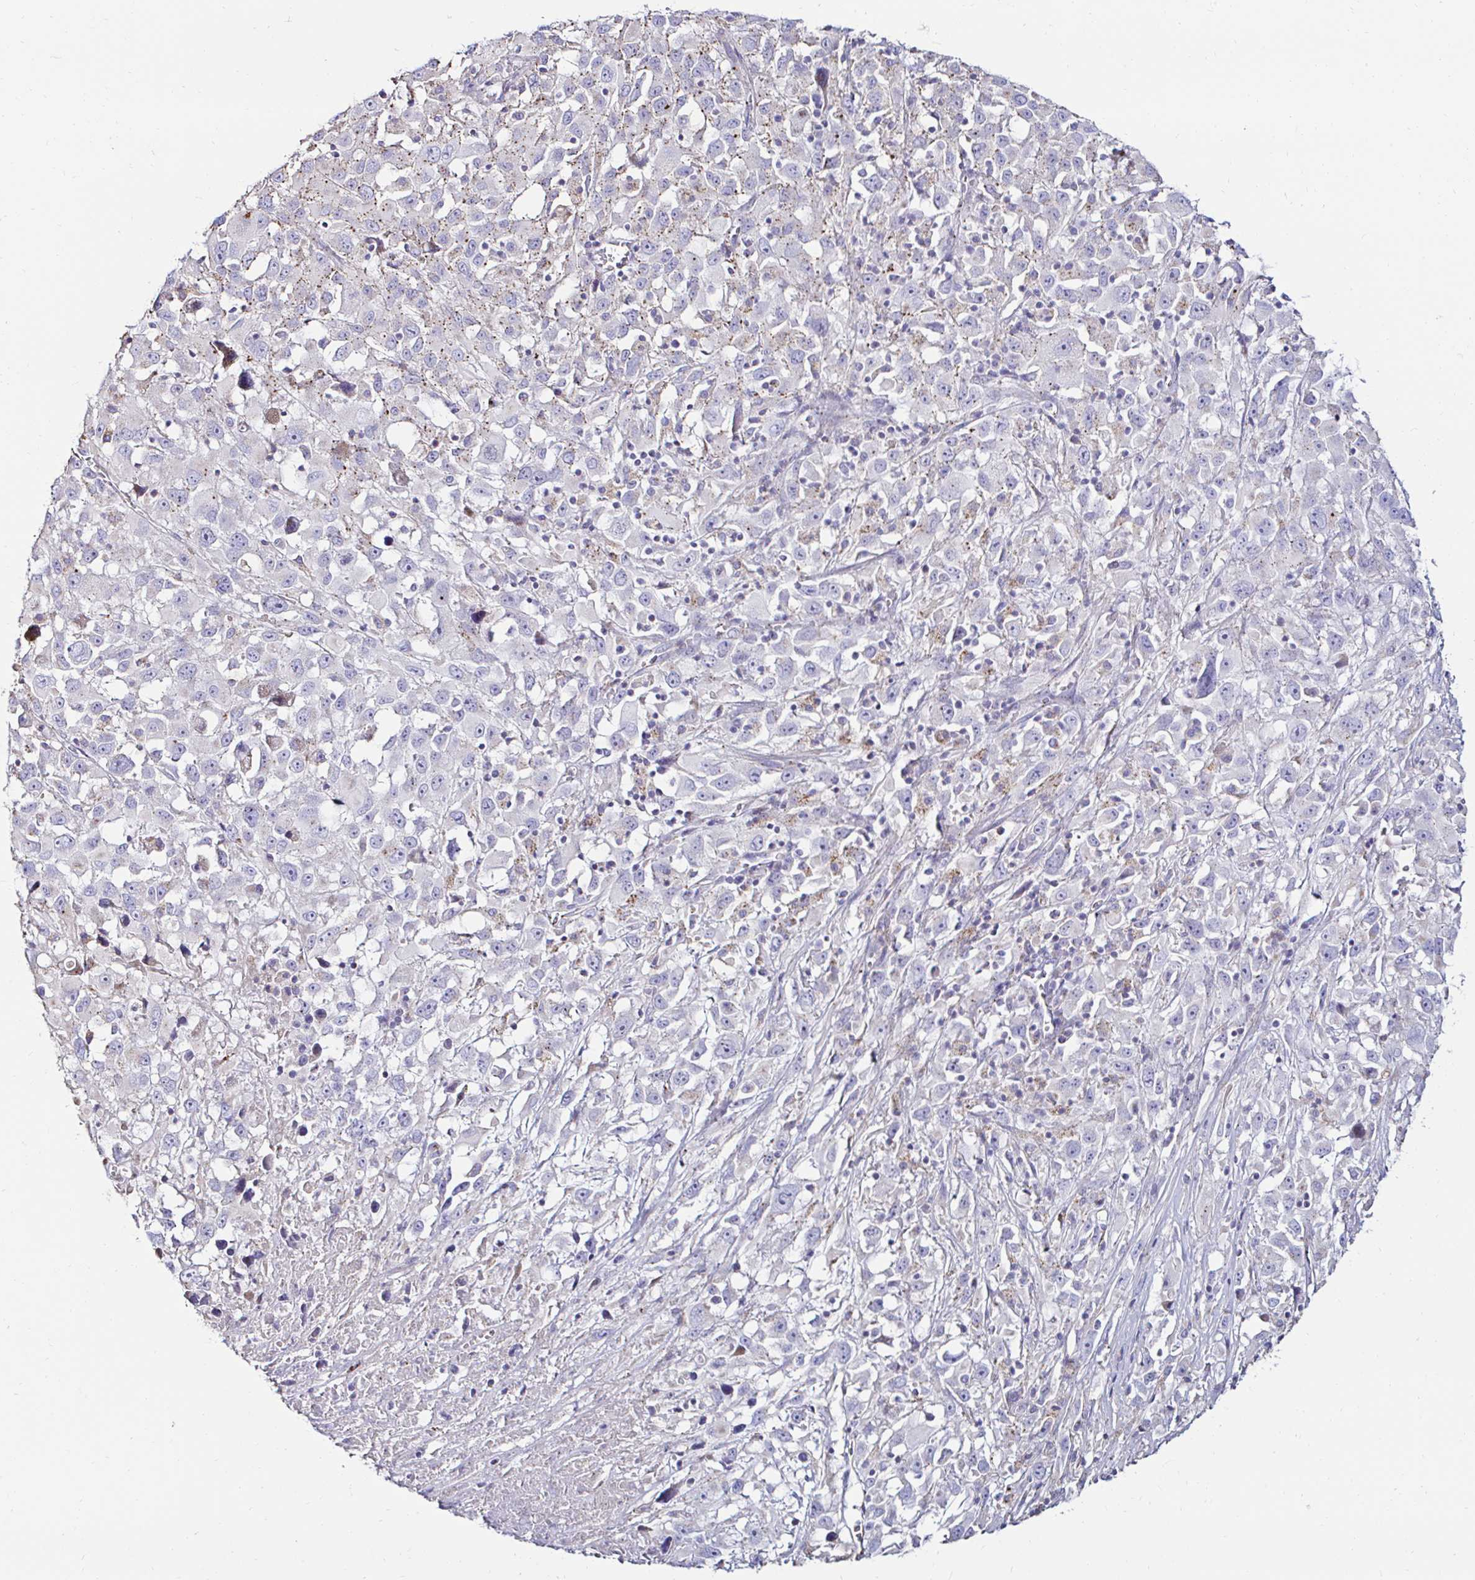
{"staining": {"intensity": "negative", "quantity": "none", "location": "none"}, "tissue": "melanoma", "cell_type": "Tumor cells", "image_type": "cancer", "snomed": [{"axis": "morphology", "description": "Malignant melanoma, Metastatic site"}, {"axis": "topography", "description": "Soft tissue"}], "caption": "Immunohistochemistry of malignant melanoma (metastatic site) demonstrates no expression in tumor cells. The staining is performed using DAB brown chromogen with nuclei counter-stained in using hematoxylin.", "gene": "GALNS", "patient": {"sex": "male", "age": 50}}